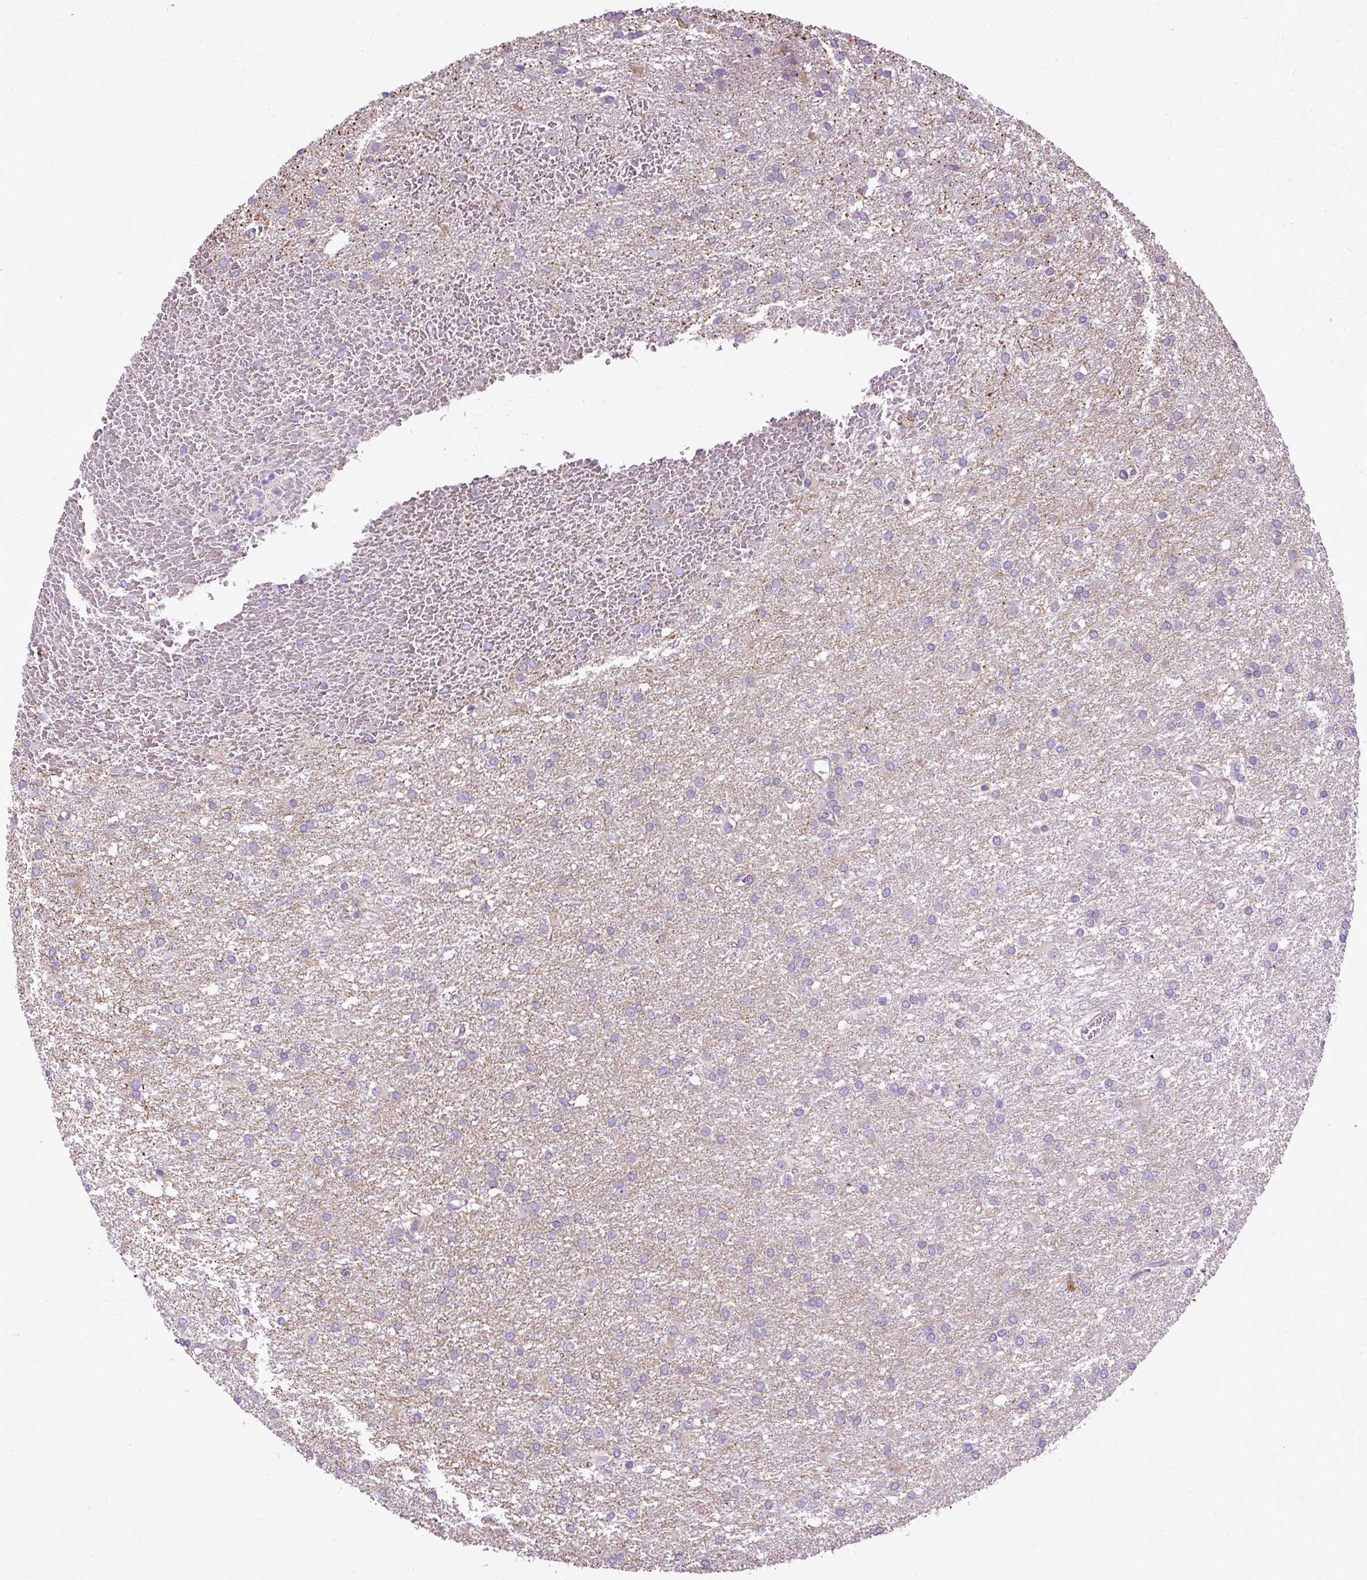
{"staining": {"intensity": "weak", "quantity": "<25%", "location": "cytoplasmic/membranous"}, "tissue": "glioma", "cell_type": "Tumor cells", "image_type": "cancer", "snomed": [{"axis": "morphology", "description": "Glioma, malignant, High grade"}, {"axis": "topography", "description": "Brain"}], "caption": "Tumor cells show no significant positivity in malignant glioma (high-grade).", "gene": "FAM149A", "patient": {"sex": "female", "age": 50}}